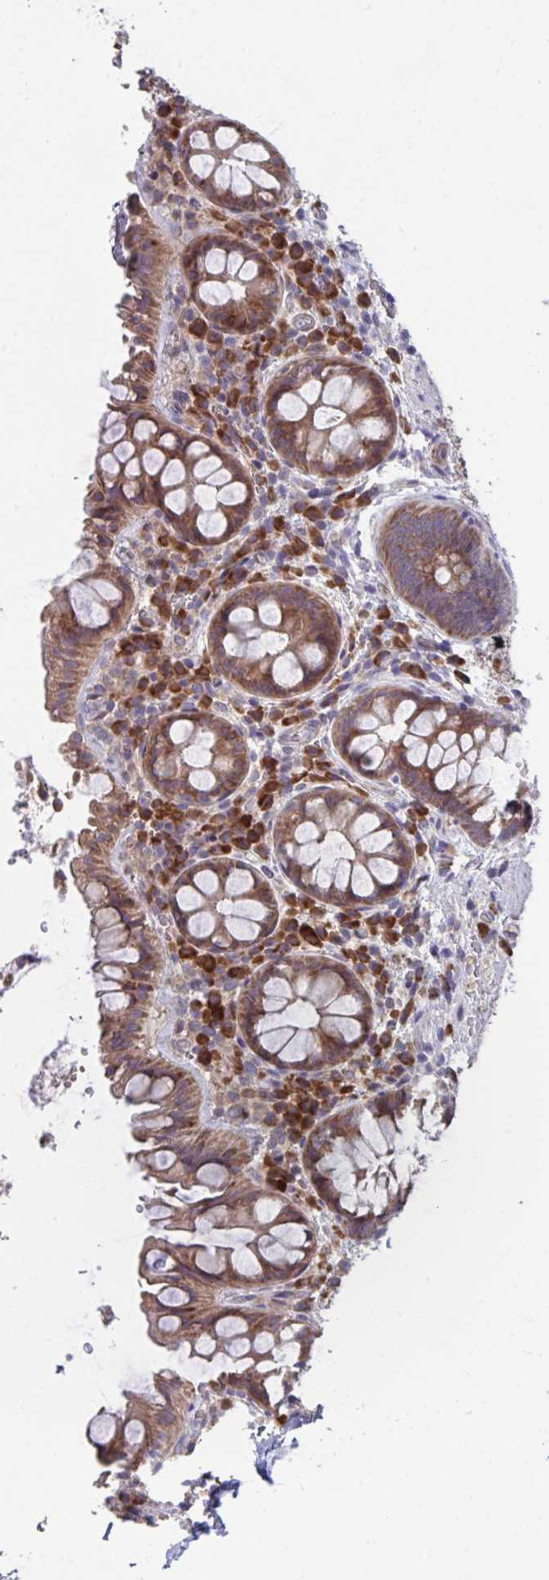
{"staining": {"intensity": "moderate", "quantity": ">75%", "location": "cytoplasmic/membranous"}, "tissue": "rectum", "cell_type": "Glandular cells", "image_type": "normal", "snomed": [{"axis": "morphology", "description": "Normal tissue, NOS"}, {"axis": "topography", "description": "Rectum"}], "caption": "Immunohistochemistry (IHC) (DAB) staining of benign rectum shows moderate cytoplasmic/membranous protein expression in approximately >75% of glandular cells.", "gene": "SUSD4", "patient": {"sex": "female", "age": 69}}